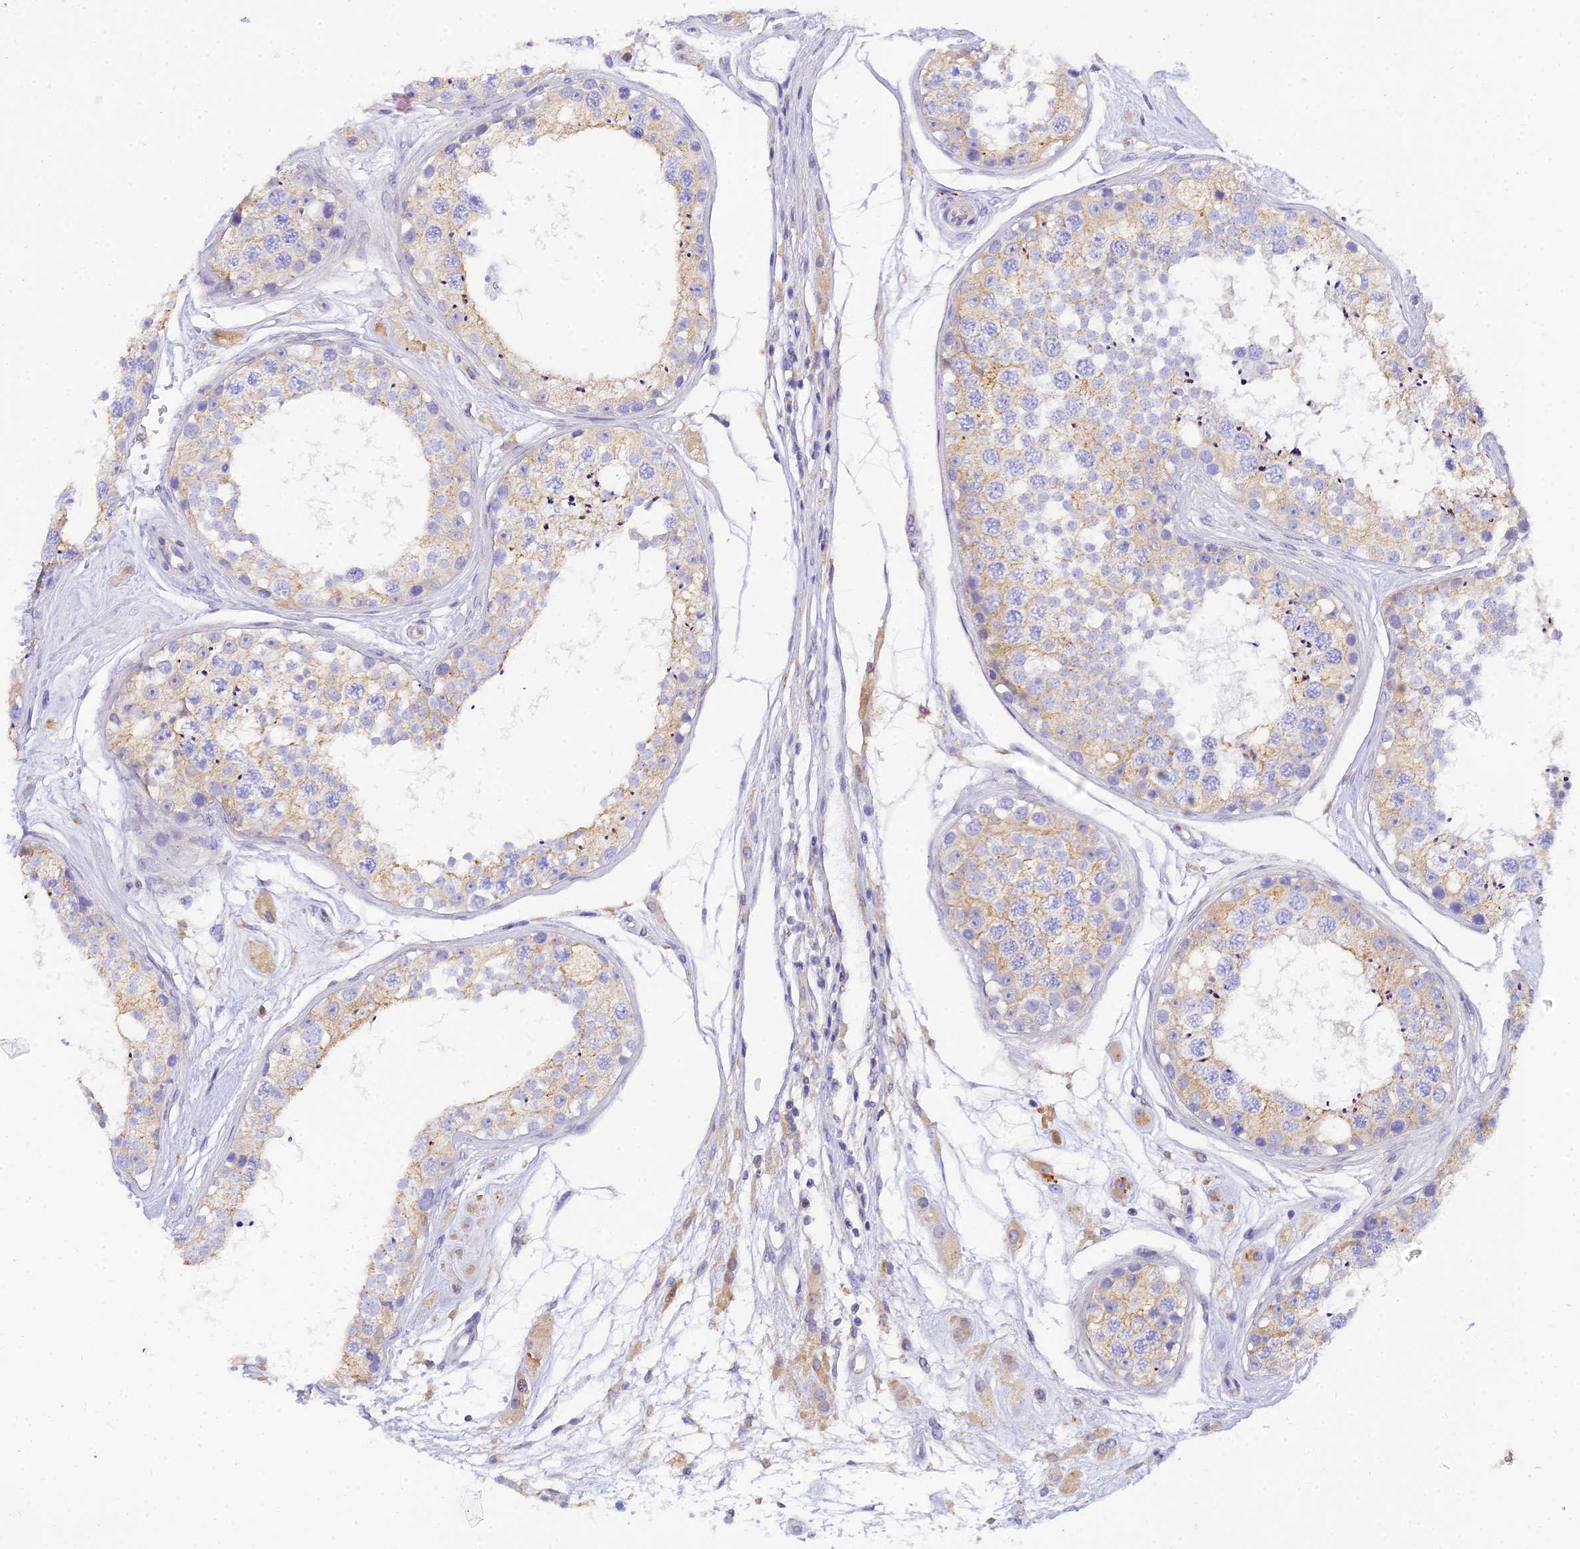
{"staining": {"intensity": "weak", "quantity": "25%-75%", "location": "cytoplasmic/membranous"}, "tissue": "testis", "cell_type": "Cells in seminiferous ducts", "image_type": "normal", "snomed": [{"axis": "morphology", "description": "Normal tissue, NOS"}, {"axis": "topography", "description": "Testis"}], "caption": "Testis stained with IHC exhibits weak cytoplasmic/membranous positivity in approximately 25%-75% of cells in seminiferous ducts.", "gene": "ARL8A", "patient": {"sex": "male", "age": 25}}